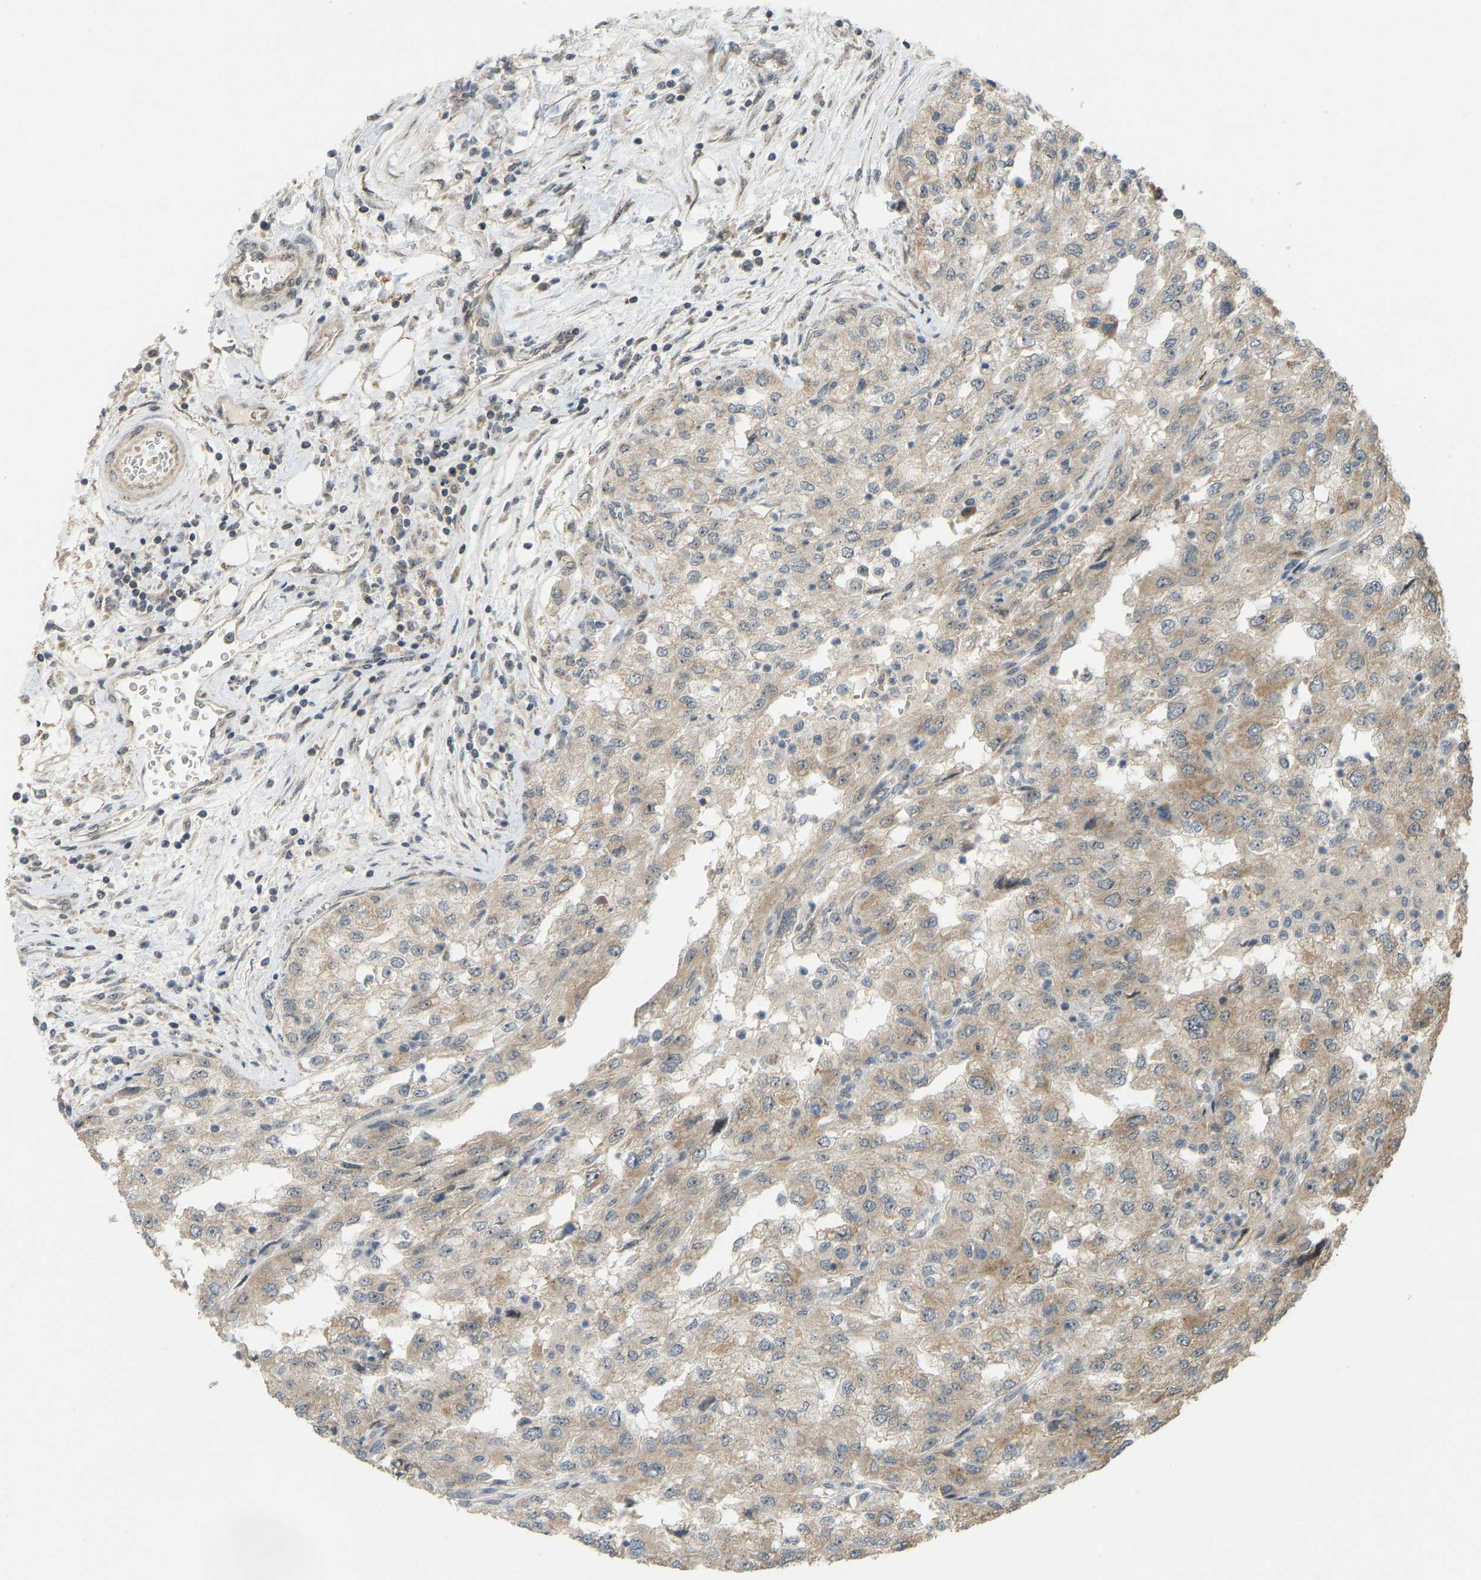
{"staining": {"intensity": "weak", "quantity": ">75%", "location": "cytoplasmic/membranous"}, "tissue": "renal cancer", "cell_type": "Tumor cells", "image_type": "cancer", "snomed": [{"axis": "morphology", "description": "Adenocarcinoma, NOS"}, {"axis": "topography", "description": "Kidney"}], "caption": "Brown immunohistochemical staining in human renal cancer (adenocarcinoma) shows weak cytoplasmic/membranous positivity in about >75% of tumor cells. (Brightfield microscopy of DAB IHC at high magnification).", "gene": "ACADS", "patient": {"sex": "female", "age": 54}}